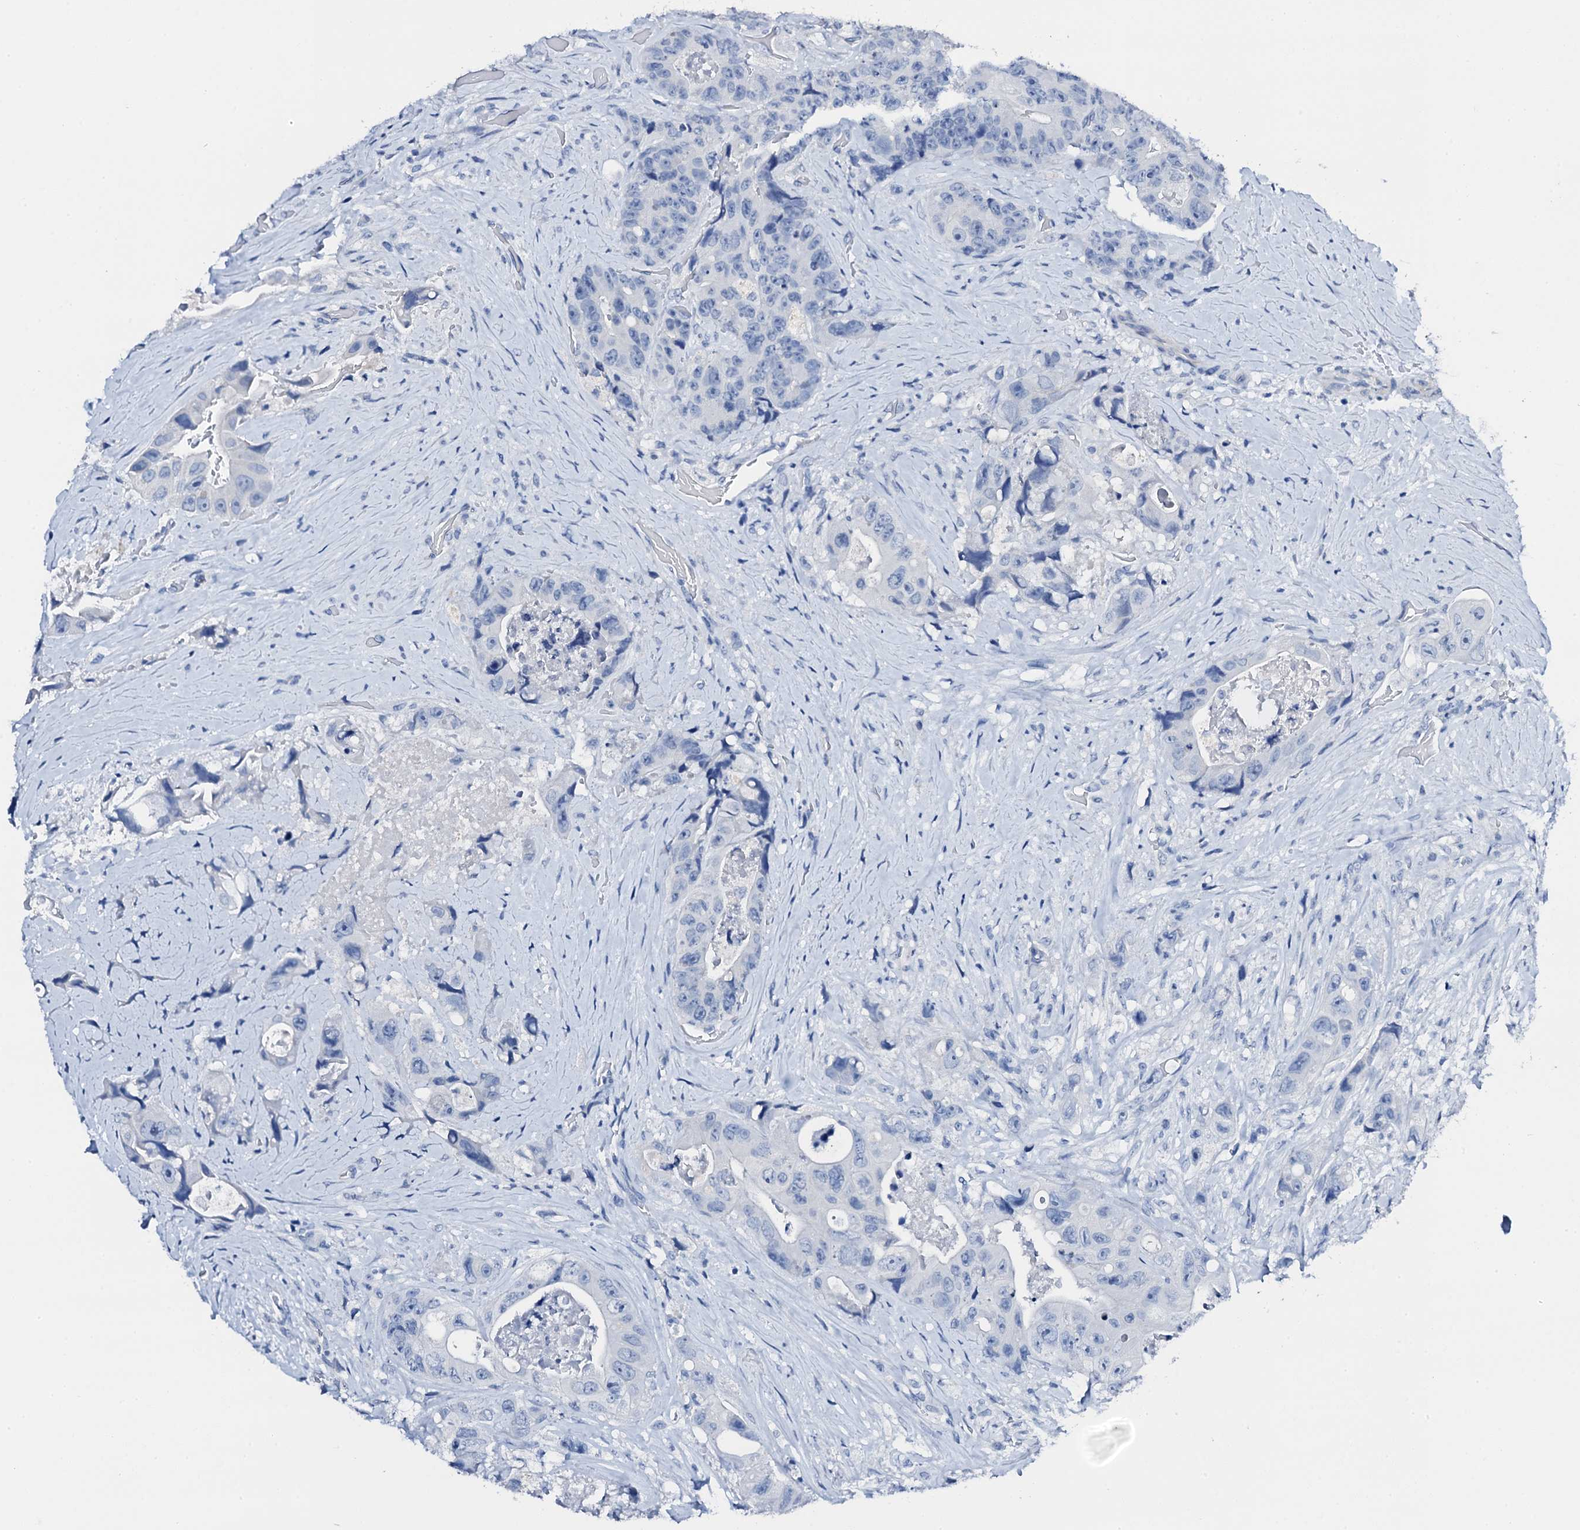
{"staining": {"intensity": "negative", "quantity": "none", "location": "none"}, "tissue": "colorectal cancer", "cell_type": "Tumor cells", "image_type": "cancer", "snomed": [{"axis": "morphology", "description": "Adenocarcinoma, NOS"}, {"axis": "topography", "description": "Colon"}], "caption": "Immunohistochemistry photomicrograph of colorectal cancer stained for a protein (brown), which demonstrates no positivity in tumor cells.", "gene": "PTH", "patient": {"sex": "female", "age": 46}}